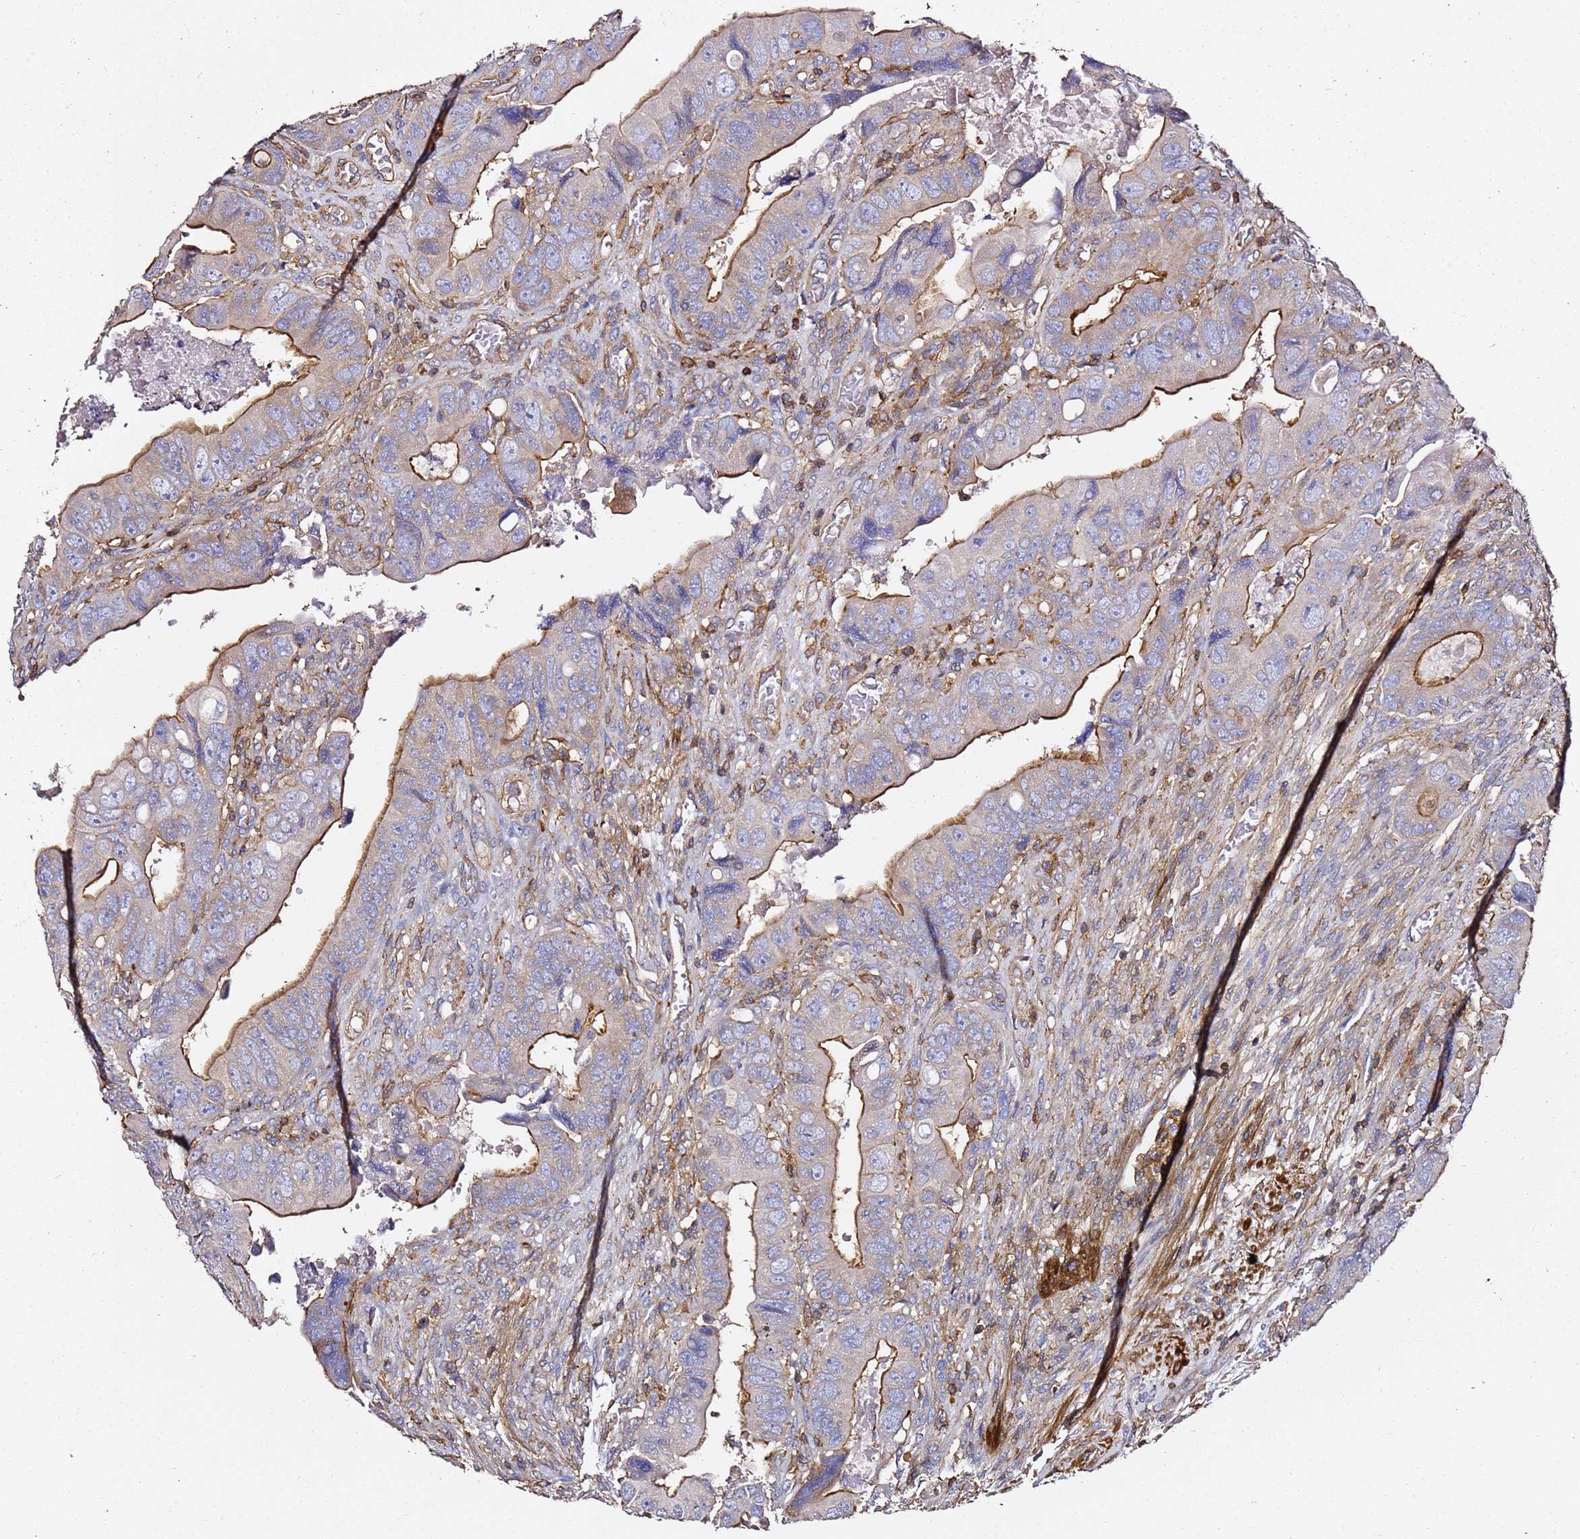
{"staining": {"intensity": "moderate", "quantity": "25%-75%", "location": "cytoplasmic/membranous"}, "tissue": "colorectal cancer", "cell_type": "Tumor cells", "image_type": "cancer", "snomed": [{"axis": "morphology", "description": "Adenocarcinoma, NOS"}, {"axis": "topography", "description": "Rectum"}], "caption": "A histopathology image of human colorectal adenocarcinoma stained for a protein demonstrates moderate cytoplasmic/membranous brown staining in tumor cells.", "gene": "ZFP36L2", "patient": {"sex": "female", "age": 78}}